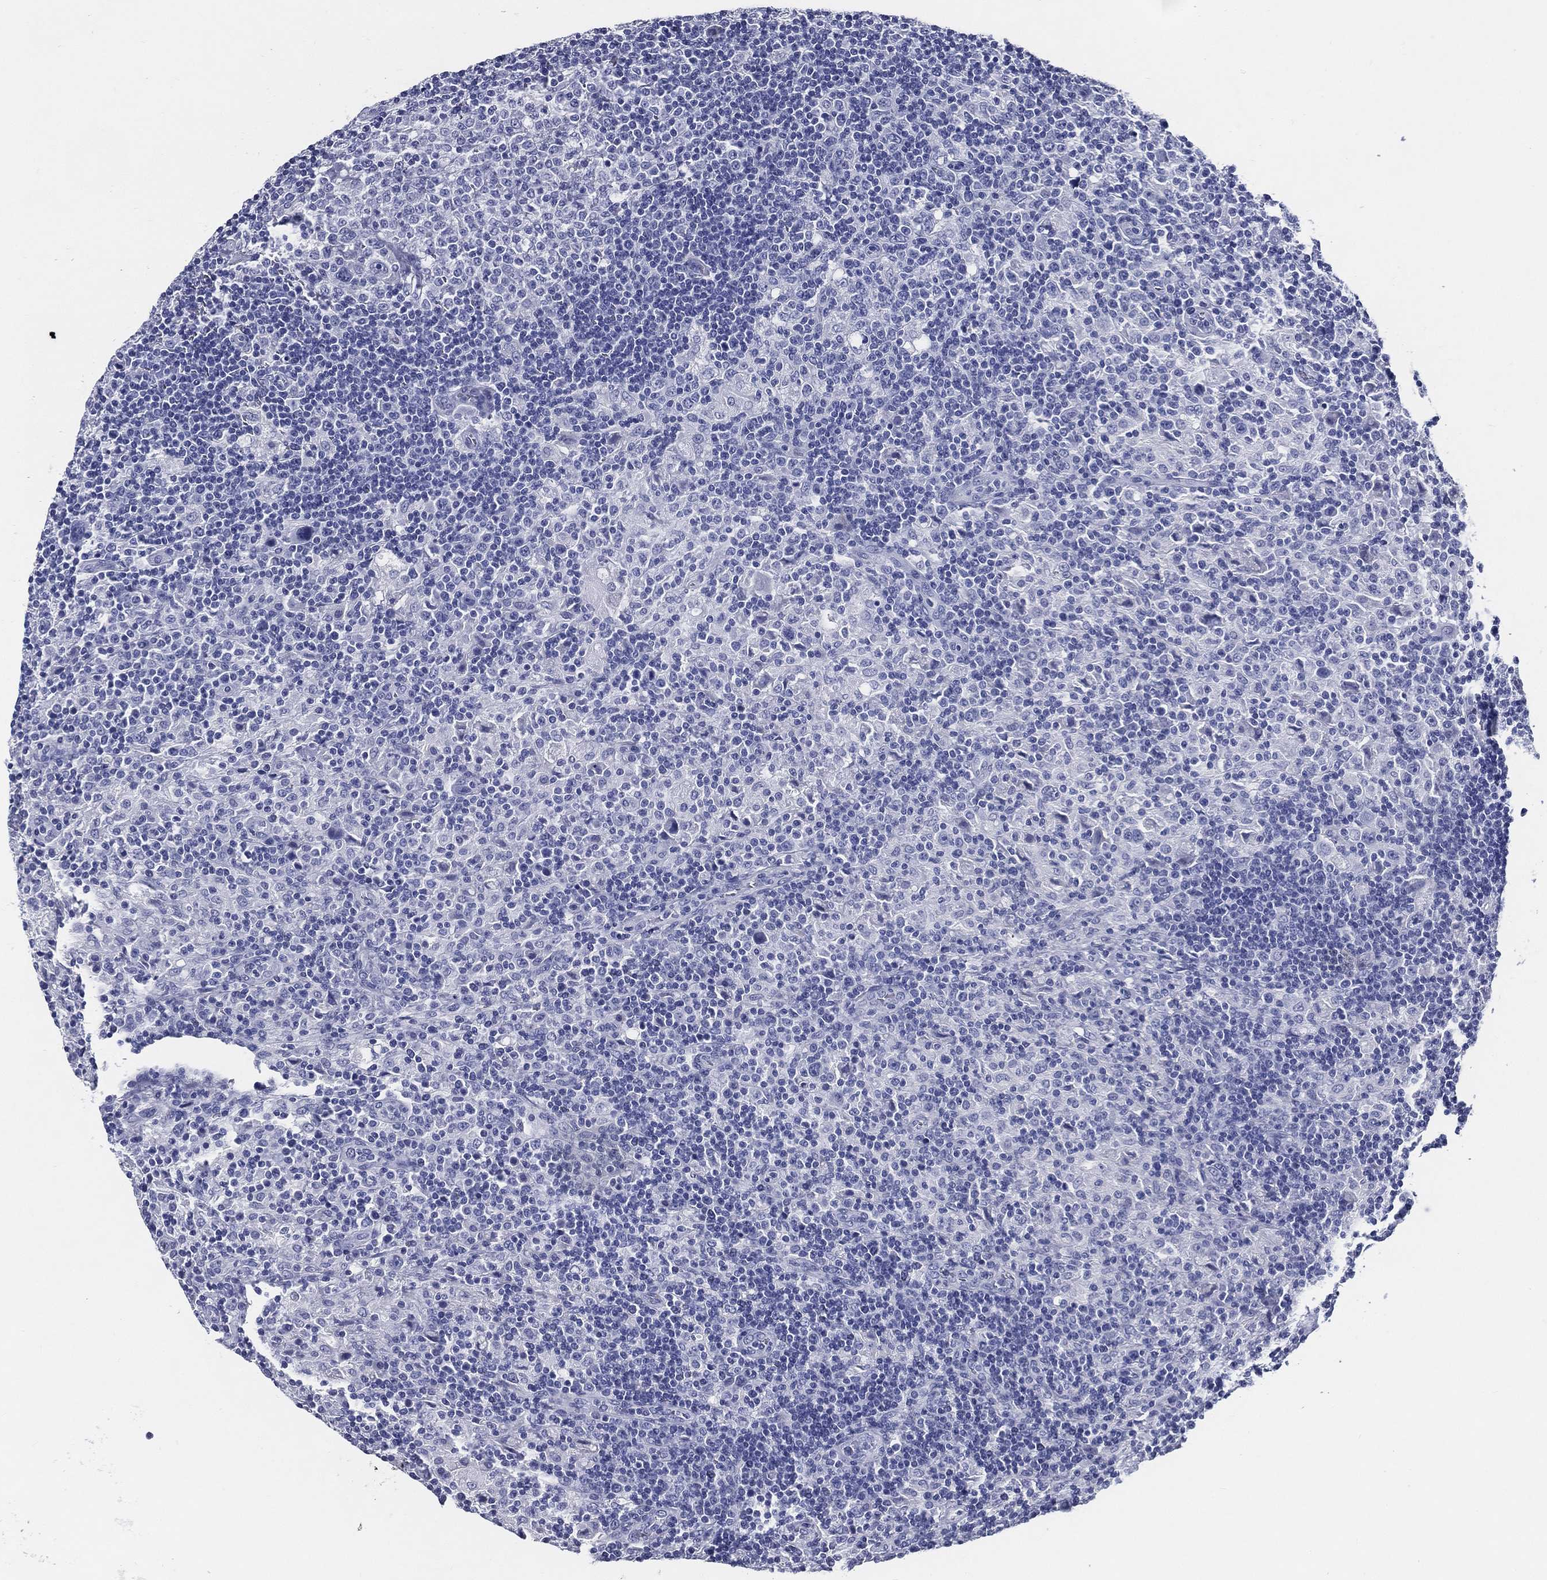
{"staining": {"intensity": "negative", "quantity": "none", "location": "none"}, "tissue": "lymphoma", "cell_type": "Tumor cells", "image_type": "cancer", "snomed": [{"axis": "morphology", "description": "Hodgkin's disease, NOS"}, {"axis": "topography", "description": "Lymph node"}], "caption": "Immunohistochemistry of Hodgkin's disease displays no staining in tumor cells.", "gene": "ACE2", "patient": {"sex": "male", "age": 70}}